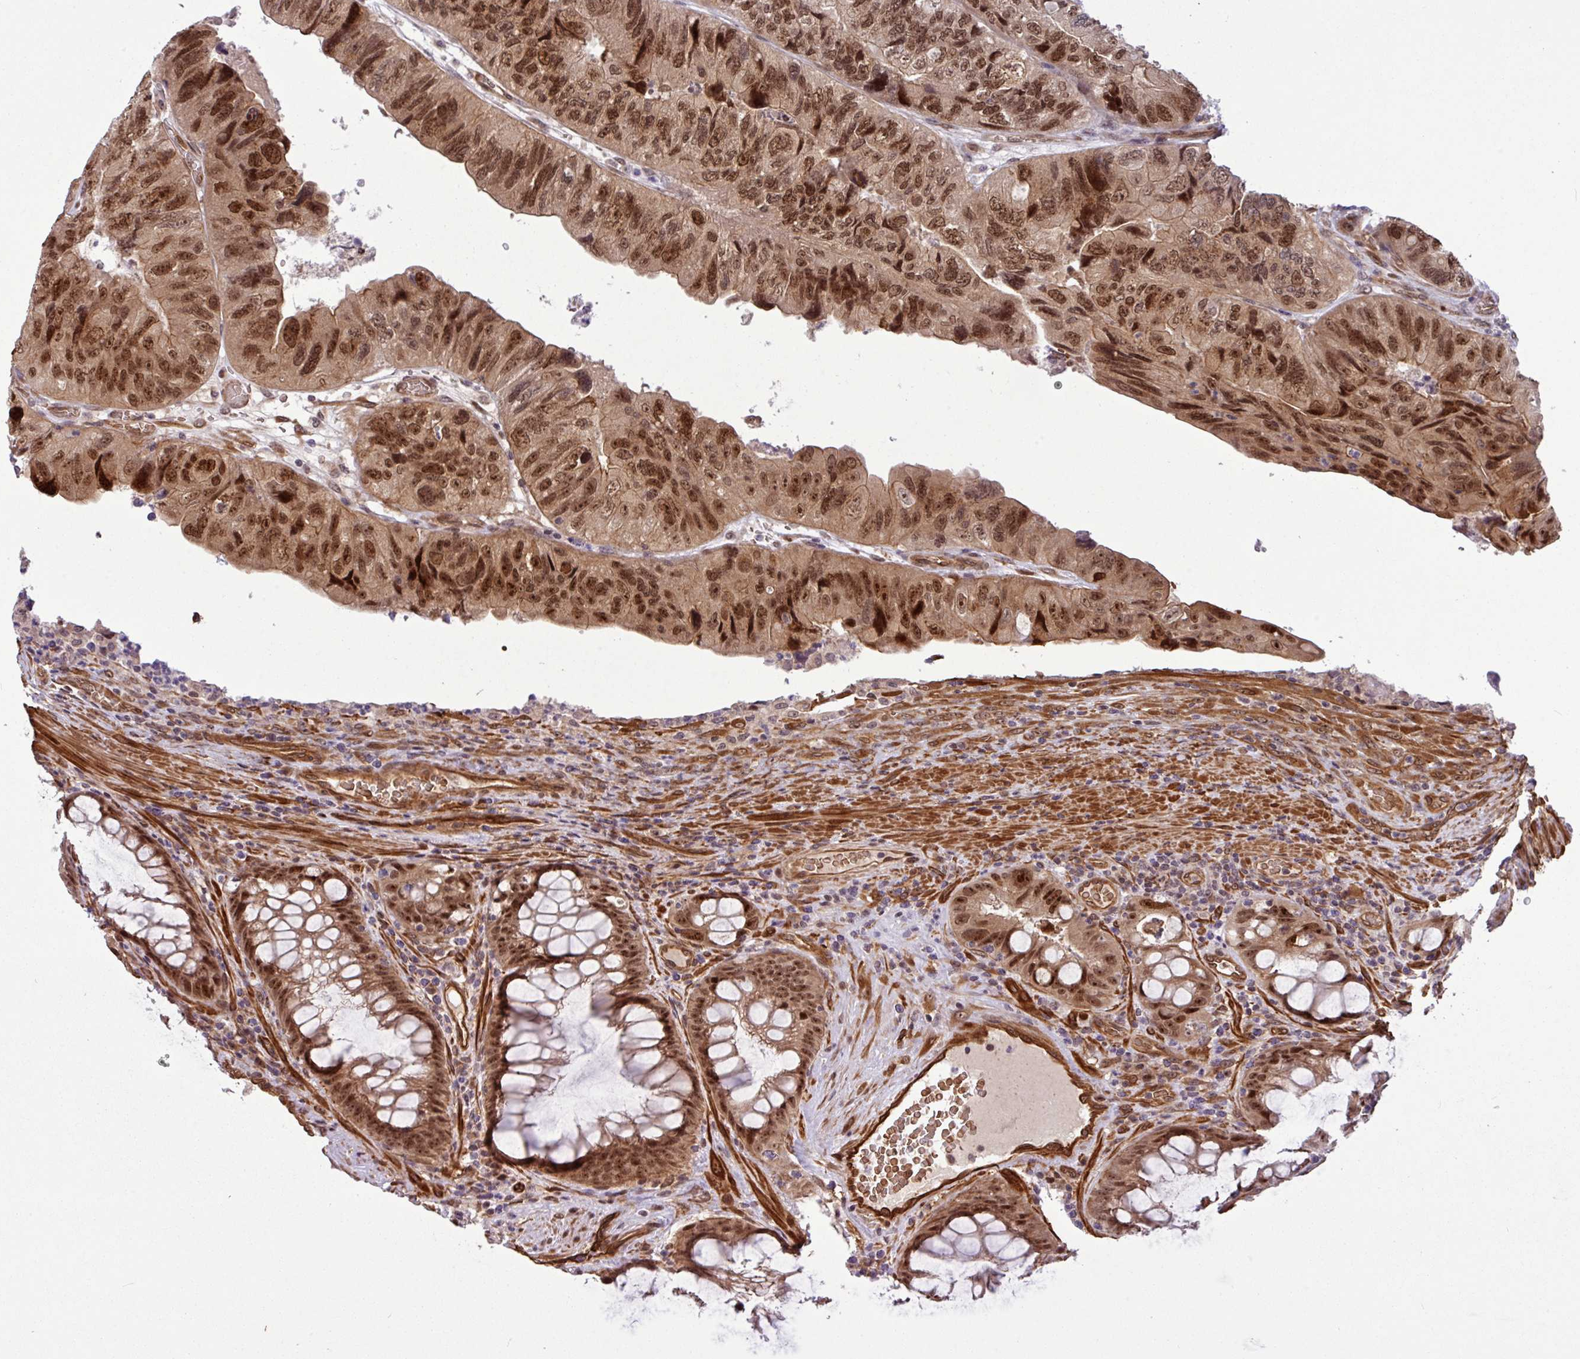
{"staining": {"intensity": "moderate", "quantity": ">75%", "location": "cytoplasmic/membranous,nuclear"}, "tissue": "colorectal cancer", "cell_type": "Tumor cells", "image_type": "cancer", "snomed": [{"axis": "morphology", "description": "Adenocarcinoma, NOS"}, {"axis": "topography", "description": "Rectum"}], "caption": "Protein staining of colorectal cancer tissue exhibits moderate cytoplasmic/membranous and nuclear staining in approximately >75% of tumor cells.", "gene": "C7orf50", "patient": {"sex": "male", "age": 63}}